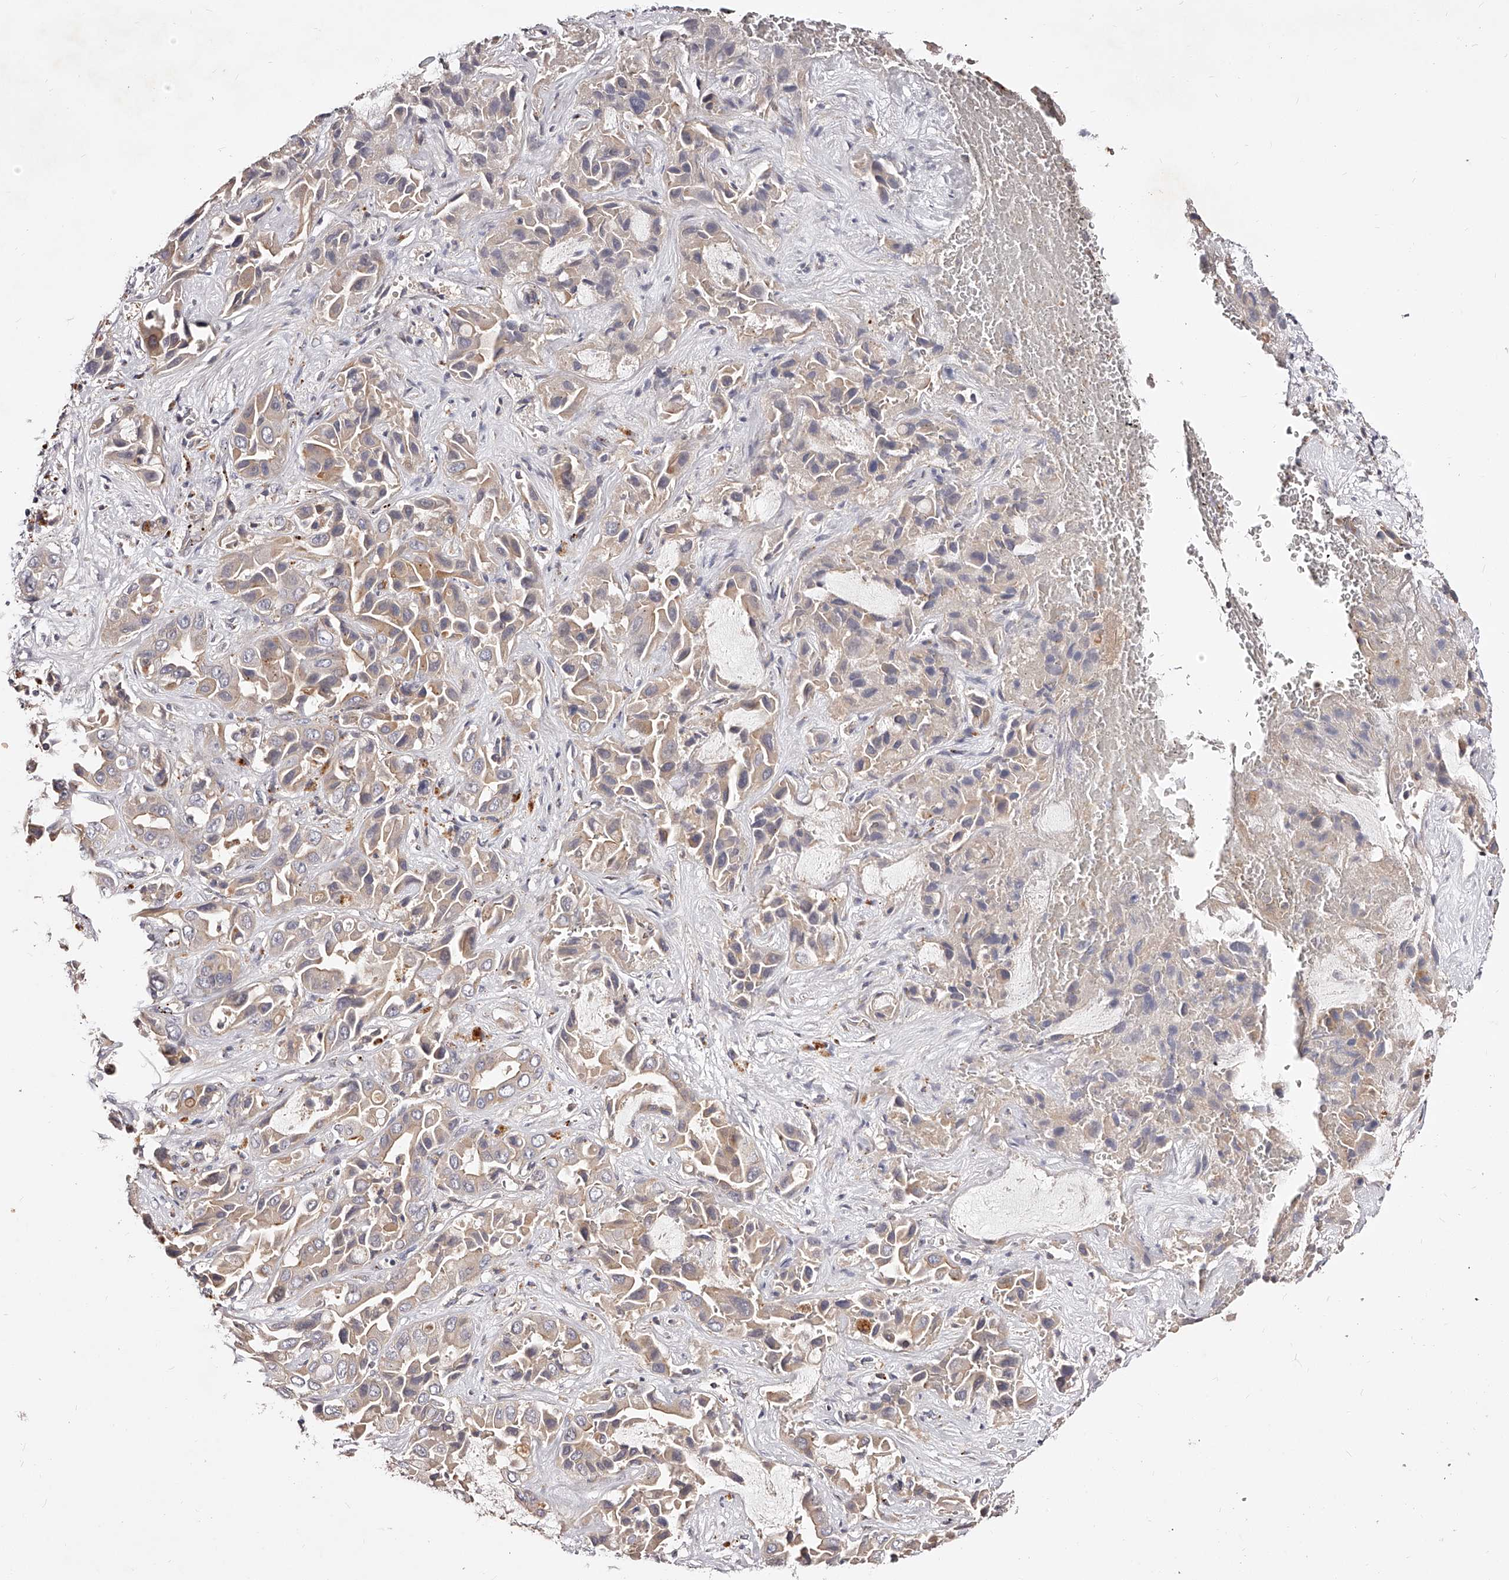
{"staining": {"intensity": "weak", "quantity": ">75%", "location": "cytoplasmic/membranous"}, "tissue": "liver cancer", "cell_type": "Tumor cells", "image_type": "cancer", "snomed": [{"axis": "morphology", "description": "Cholangiocarcinoma"}, {"axis": "topography", "description": "Liver"}], "caption": "Human liver cancer stained with a brown dye demonstrates weak cytoplasmic/membranous positive positivity in about >75% of tumor cells.", "gene": "PHACTR1", "patient": {"sex": "female", "age": 52}}